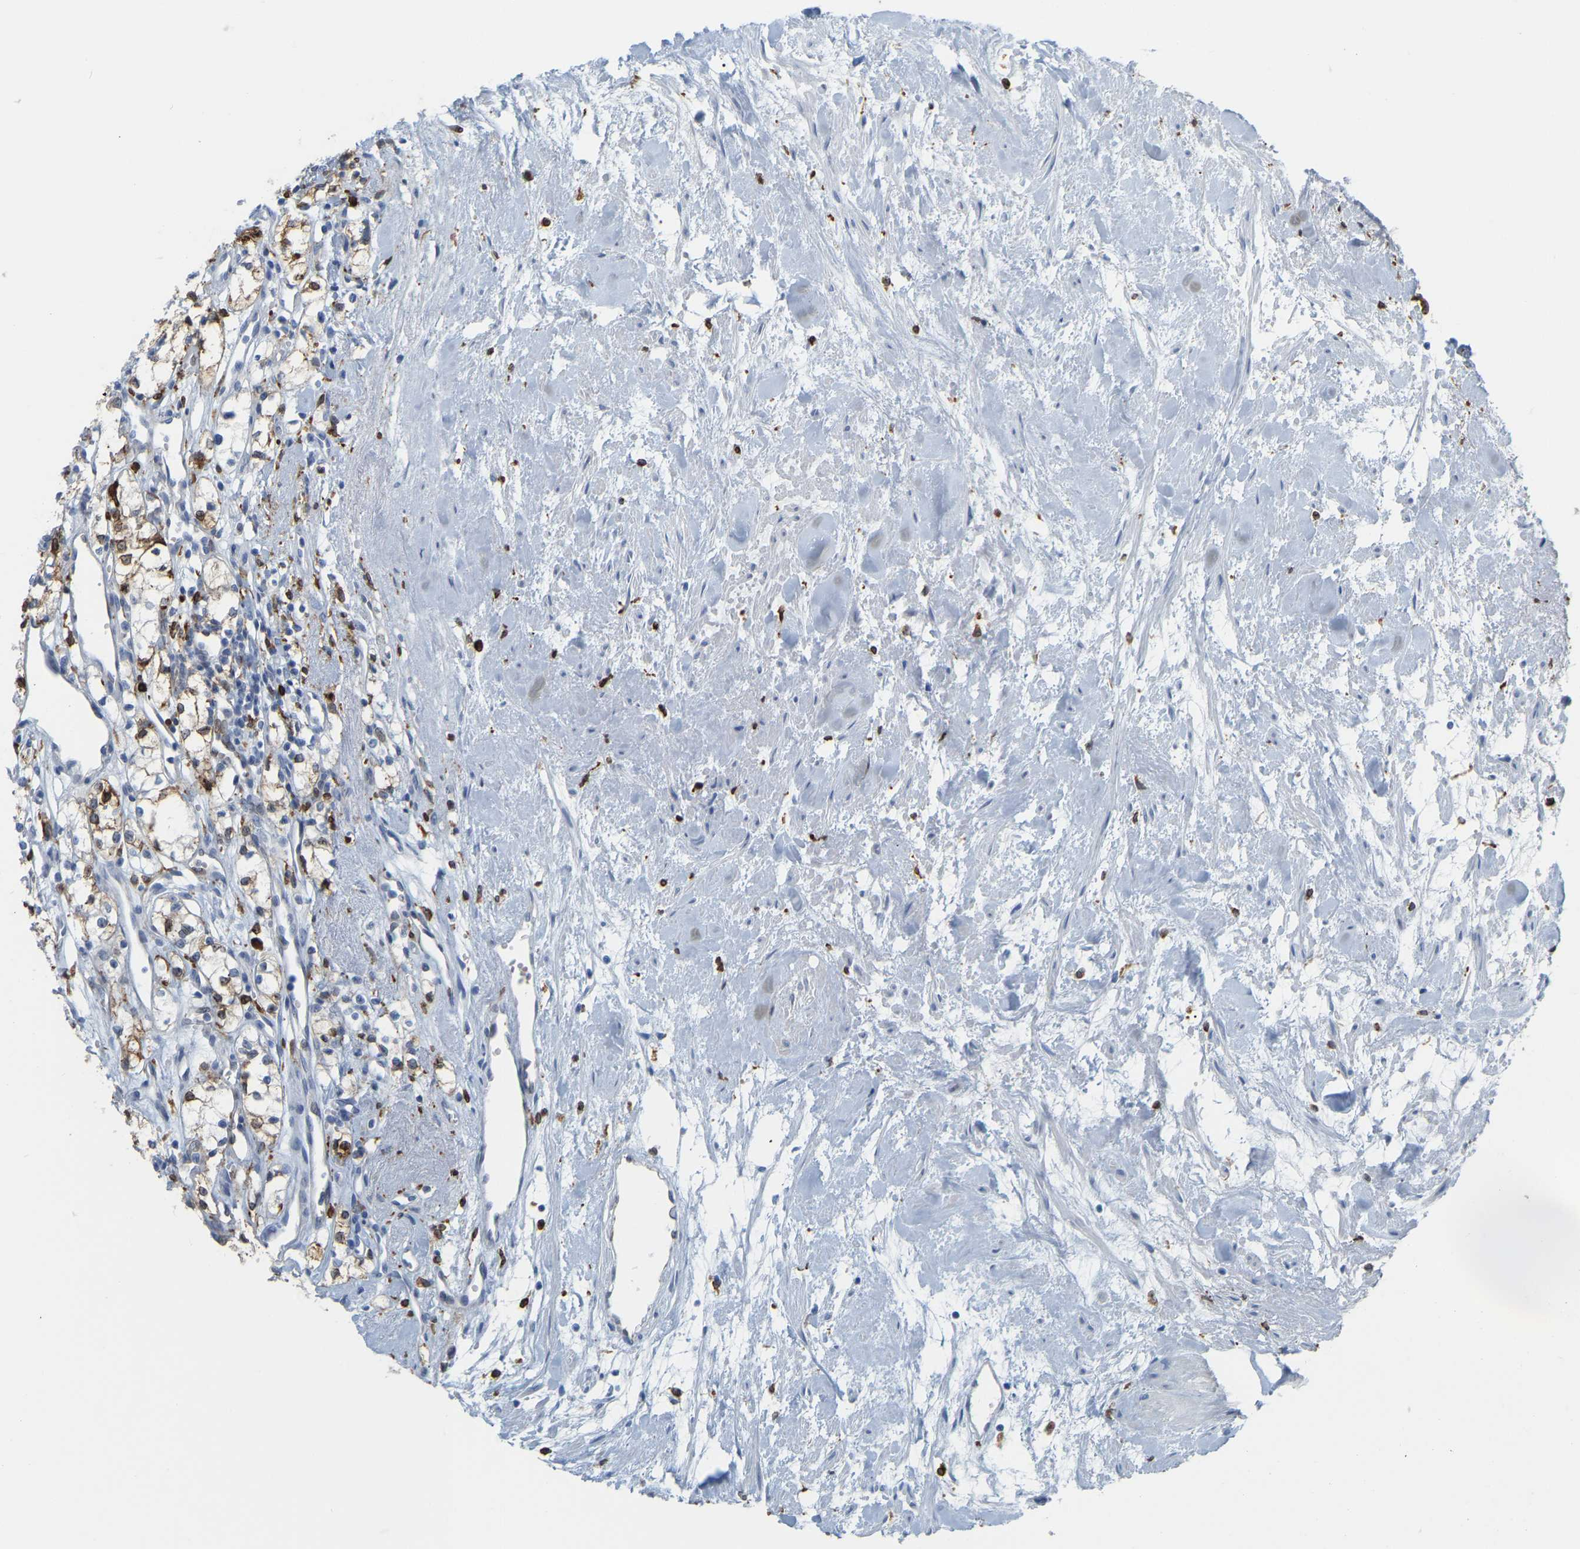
{"staining": {"intensity": "moderate", "quantity": ">75%", "location": "cytoplasmic/membranous"}, "tissue": "renal cancer", "cell_type": "Tumor cells", "image_type": "cancer", "snomed": [{"axis": "morphology", "description": "Adenocarcinoma, NOS"}, {"axis": "topography", "description": "Kidney"}], "caption": "This micrograph displays immunohistochemistry (IHC) staining of human renal cancer, with medium moderate cytoplasmic/membranous positivity in approximately >75% of tumor cells.", "gene": "PTGS1", "patient": {"sex": "male", "age": 59}}